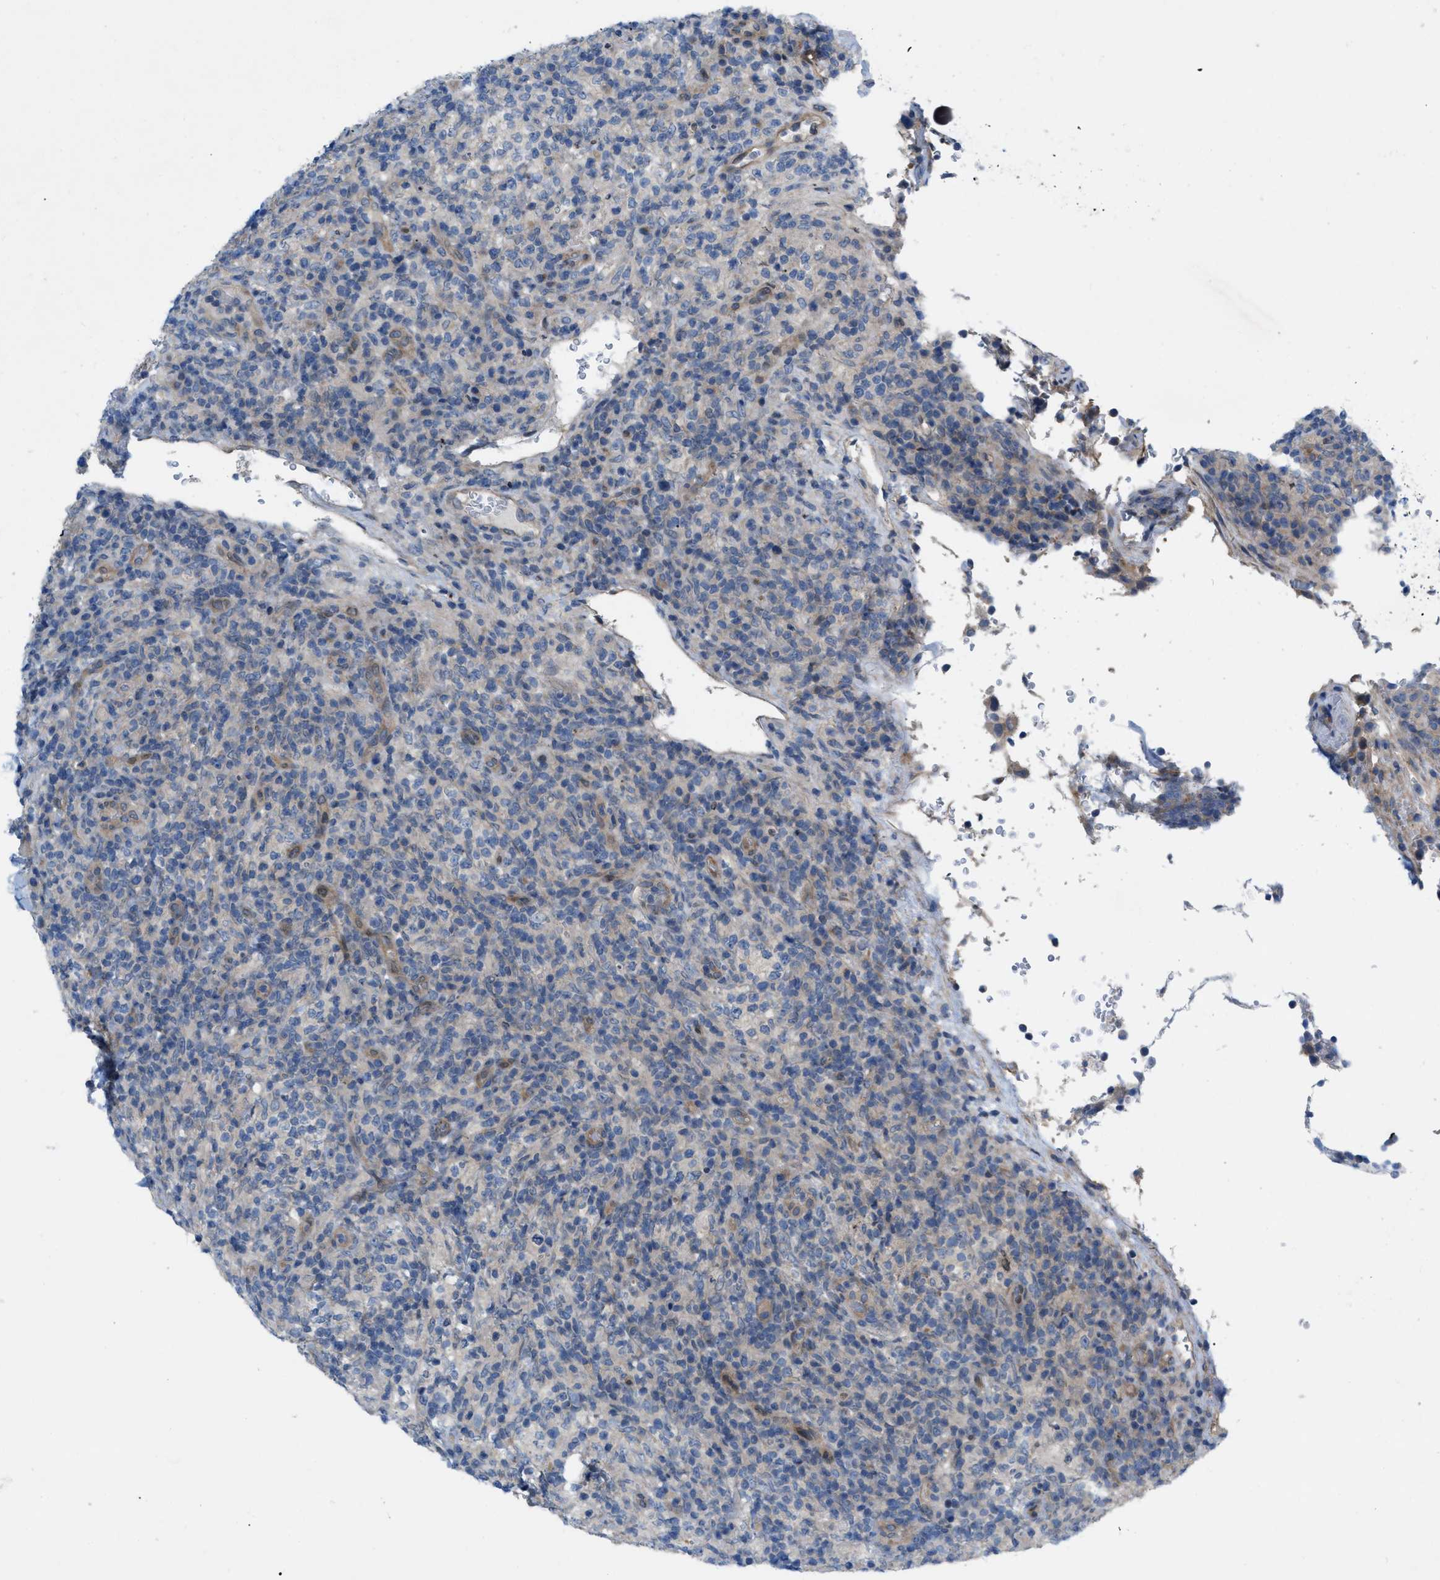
{"staining": {"intensity": "negative", "quantity": "none", "location": "none"}, "tissue": "lymphoma", "cell_type": "Tumor cells", "image_type": "cancer", "snomed": [{"axis": "morphology", "description": "Malignant lymphoma, non-Hodgkin's type, High grade"}, {"axis": "topography", "description": "Lymph node"}], "caption": "A photomicrograph of lymphoma stained for a protein demonstrates no brown staining in tumor cells. (DAB (3,3'-diaminobenzidine) IHC, high magnification).", "gene": "NDEL1", "patient": {"sex": "female", "age": 76}}